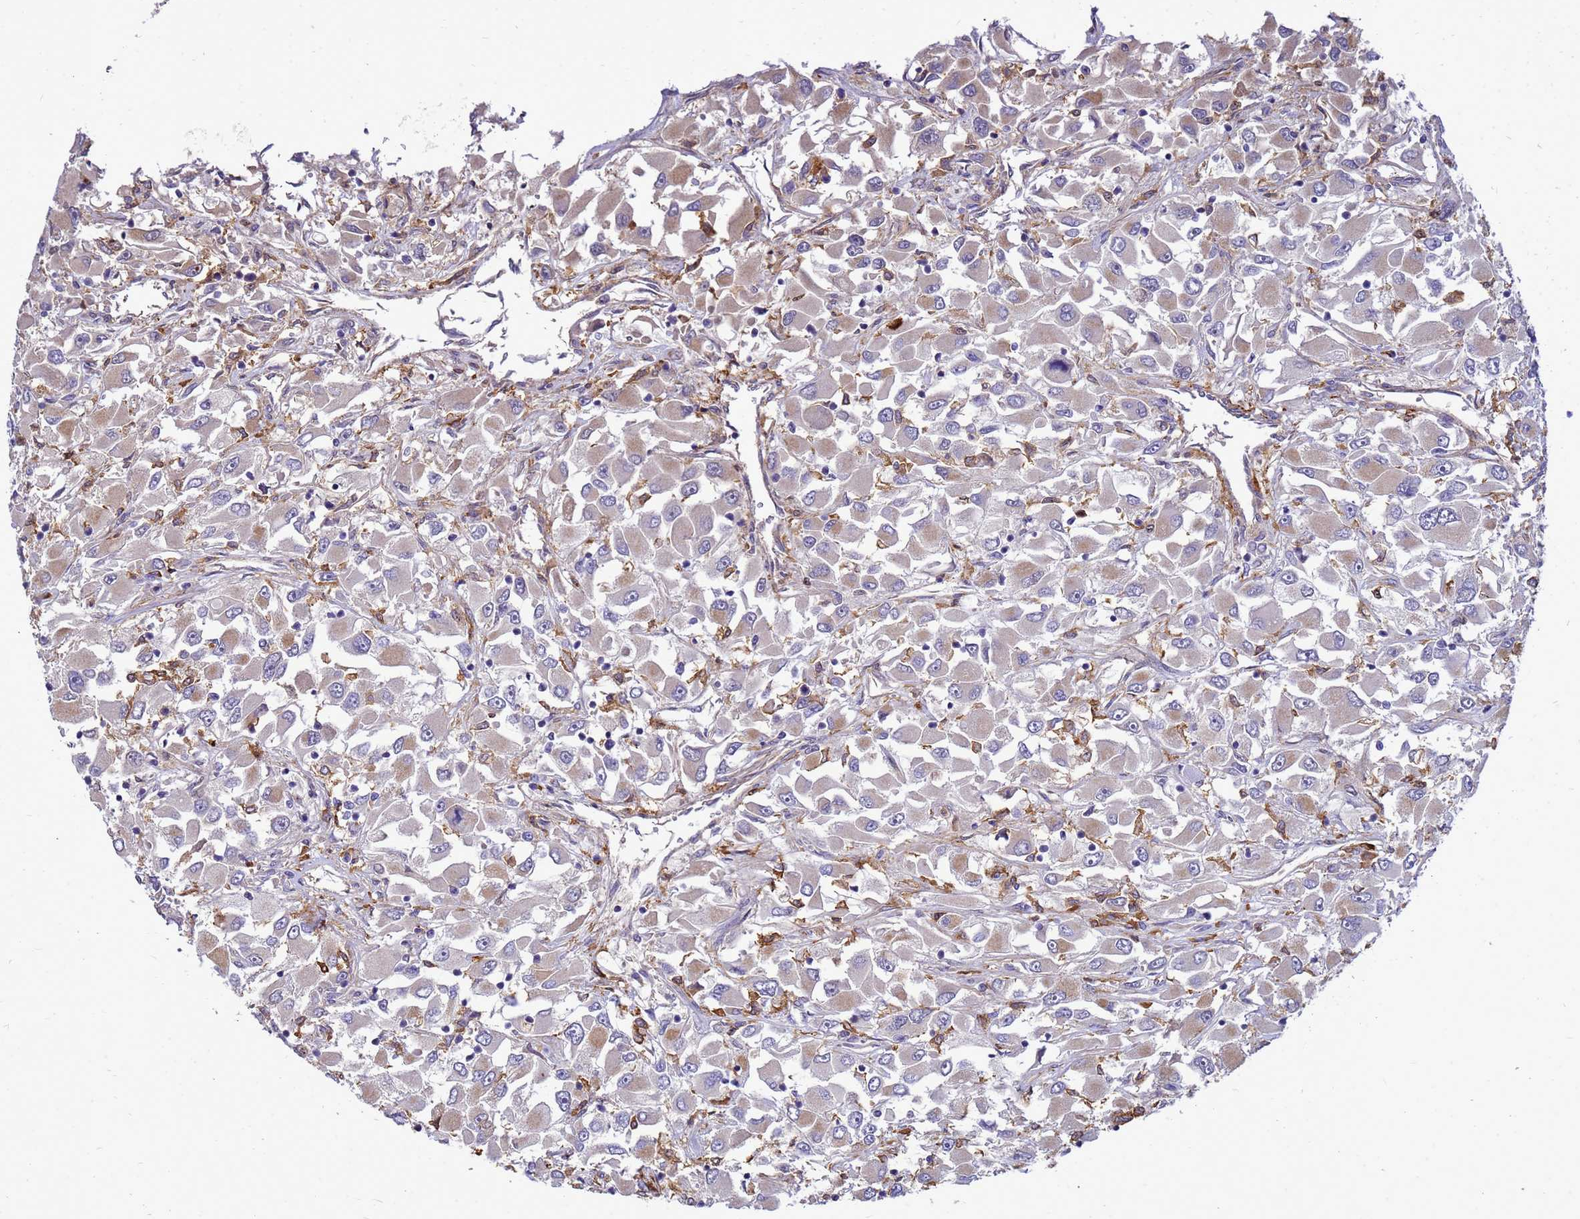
{"staining": {"intensity": "weak", "quantity": "25%-75%", "location": "cytoplasmic/membranous"}, "tissue": "renal cancer", "cell_type": "Tumor cells", "image_type": "cancer", "snomed": [{"axis": "morphology", "description": "Adenocarcinoma, NOS"}, {"axis": "topography", "description": "Kidney"}], "caption": "Immunohistochemistry image of neoplastic tissue: human renal cancer stained using immunohistochemistry (IHC) displays low levels of weak protein expression localized specifically in the cytoplasmic/membranous of tumor cells, appearing as a cytoplasmic/membranous brown color.", "gene": "RNF215", "patient": {"sex": "female", "age": 52}}